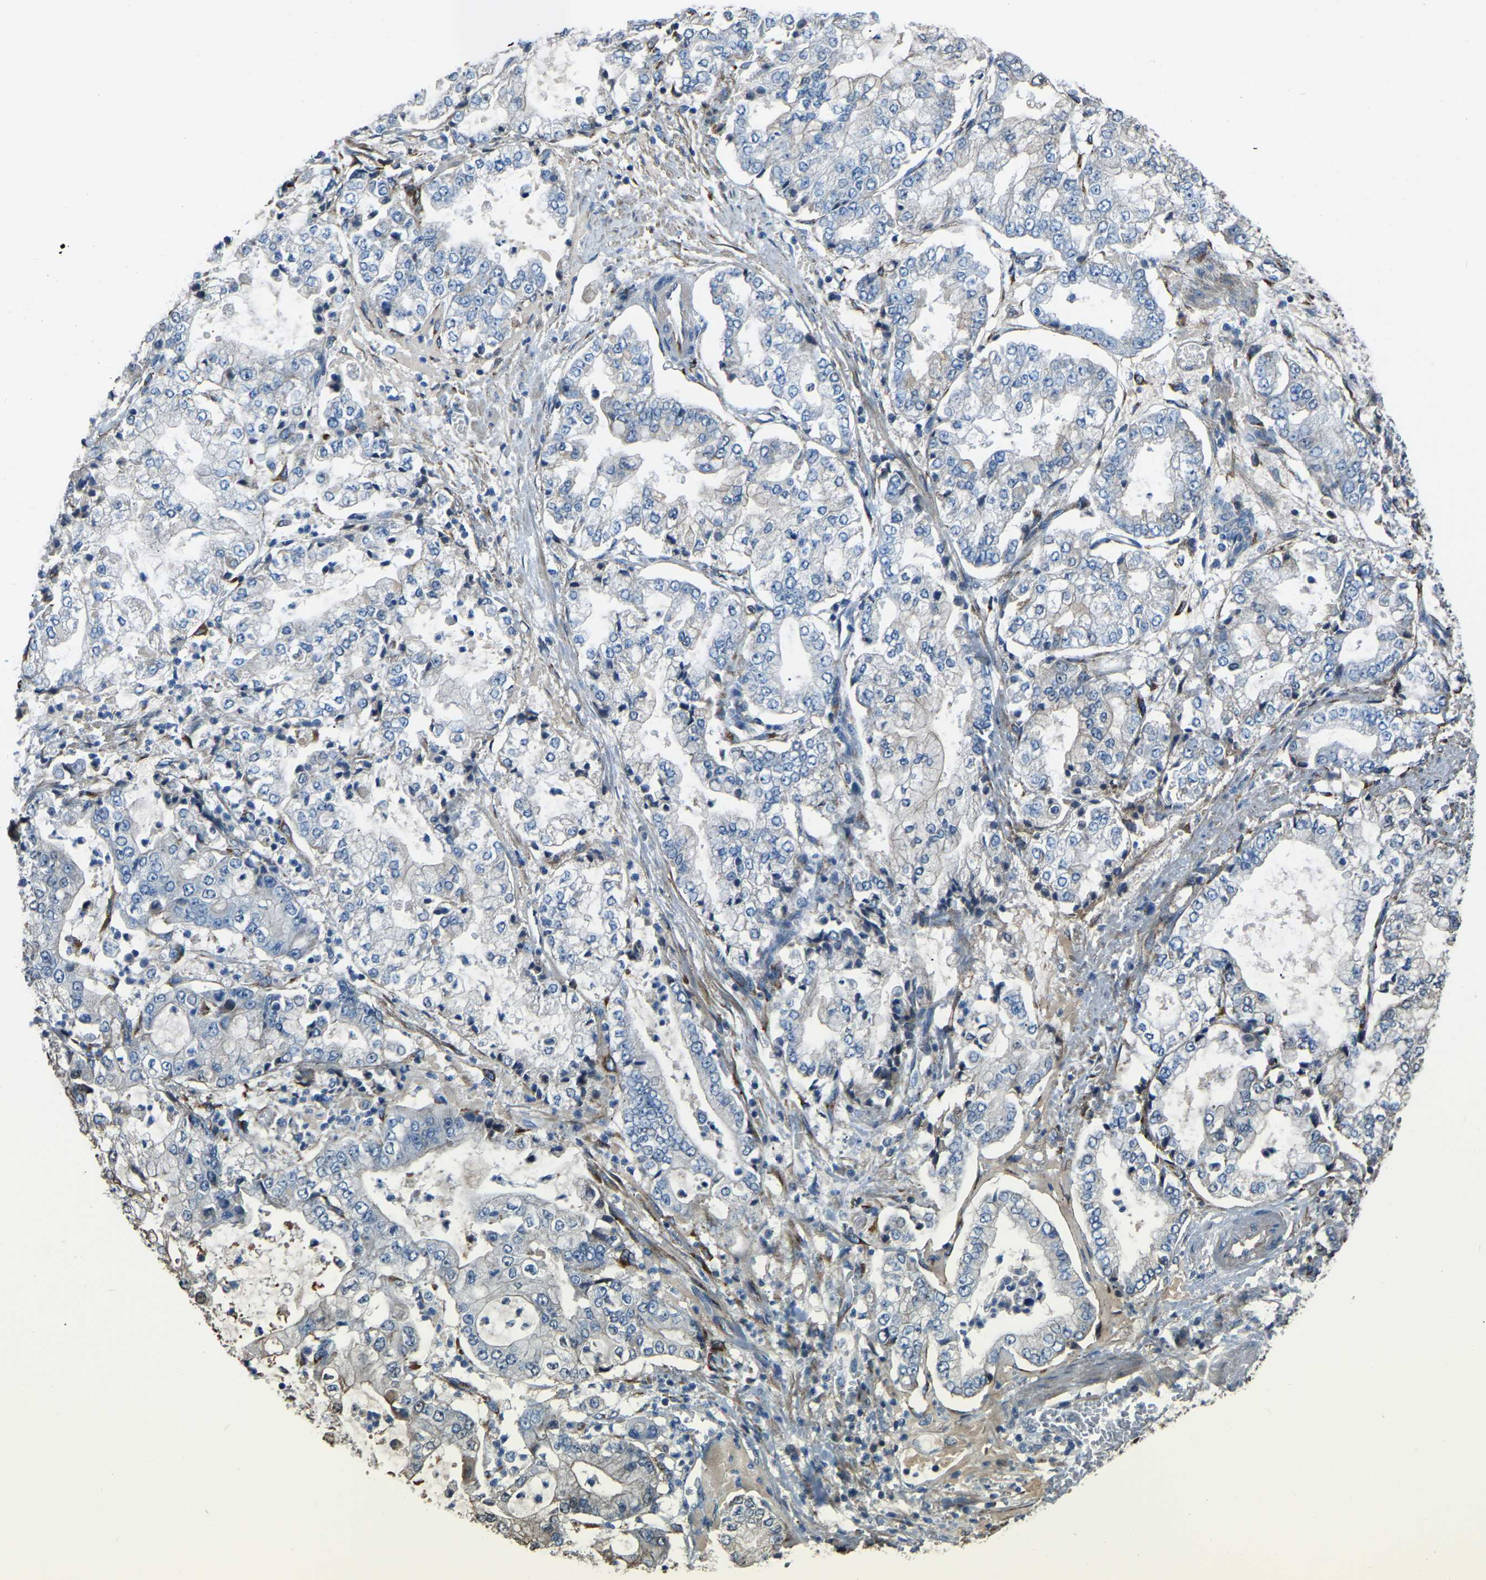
{"staining": {"intensity": "negative", "quantity": "none", "location": "none"}, "tissue": "stomach cancer", "cell_type": "Tumor cells", "image_type": "cancer", "snomed": [{"axis": "morphology", "description": "Adenocarcinoma, NOS"}, {"axis": "topography", "description": "Stomach"}], "caption": "Tumor cells show no significant positivity in stomach cancer (adenocarcinoma).", "gene": "COL3A1", "patient": {"sex": "male", "age": 76}}